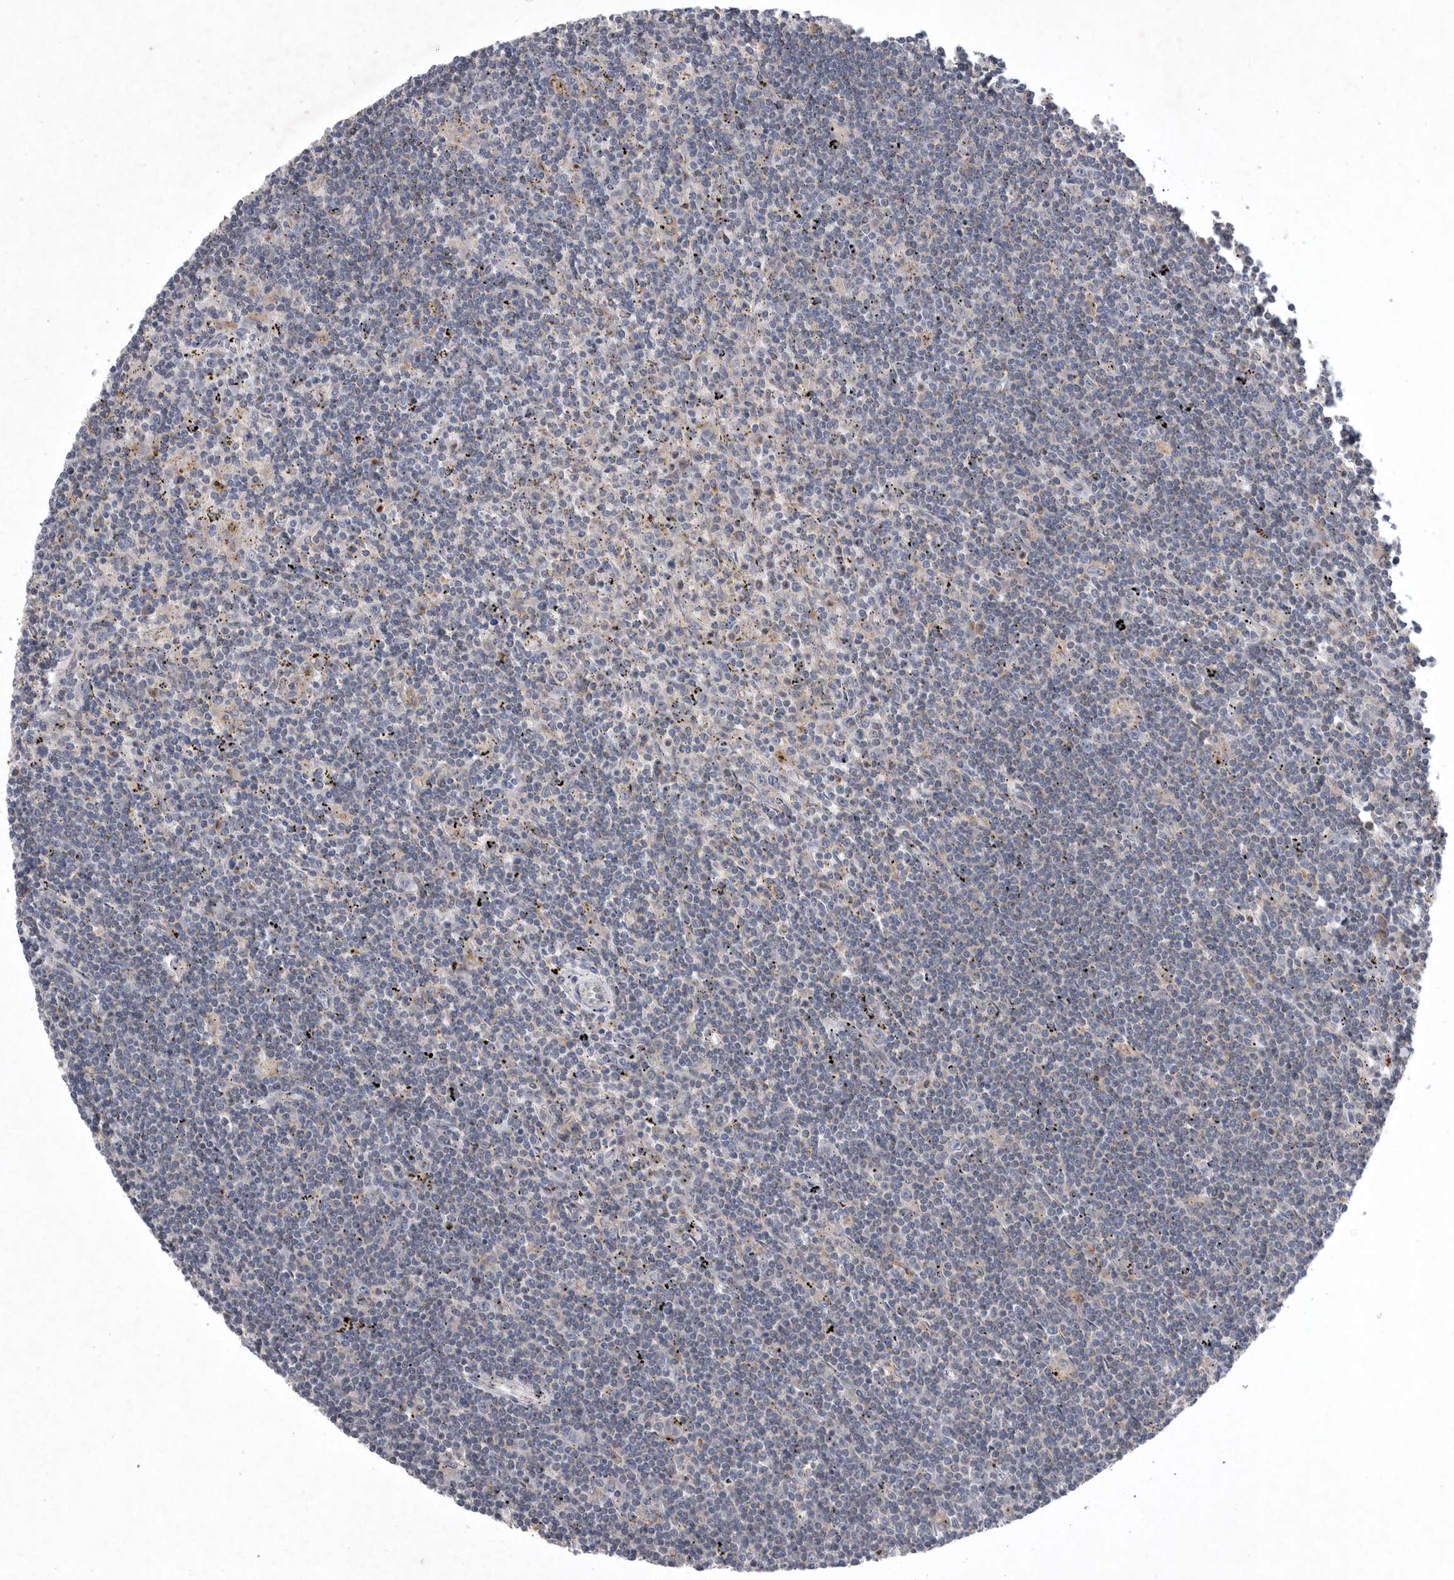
{"staining": {"intensity": "negative", "quantity": "none", "location": "none"}, "tissue": "lymphoma", "cell_type": "Tumor cells", "image_type": "cancer", "snomed": [{"axis": "morphology", "description": "Malignant lymphoma, non-Hodgkin's type, Low grade"}, {"axis": "topography", "description": "Spleen"}], "caption": "A high-resolution histopathology image shows immunohistochemistry (IHC) staining of low-grade malignant lymphoma, non-Hodgkin's type, which displays no significant positivity in tumor cells.", "gene": "LAMTOR3", "patient": {"sex": "male", "age": 76}}